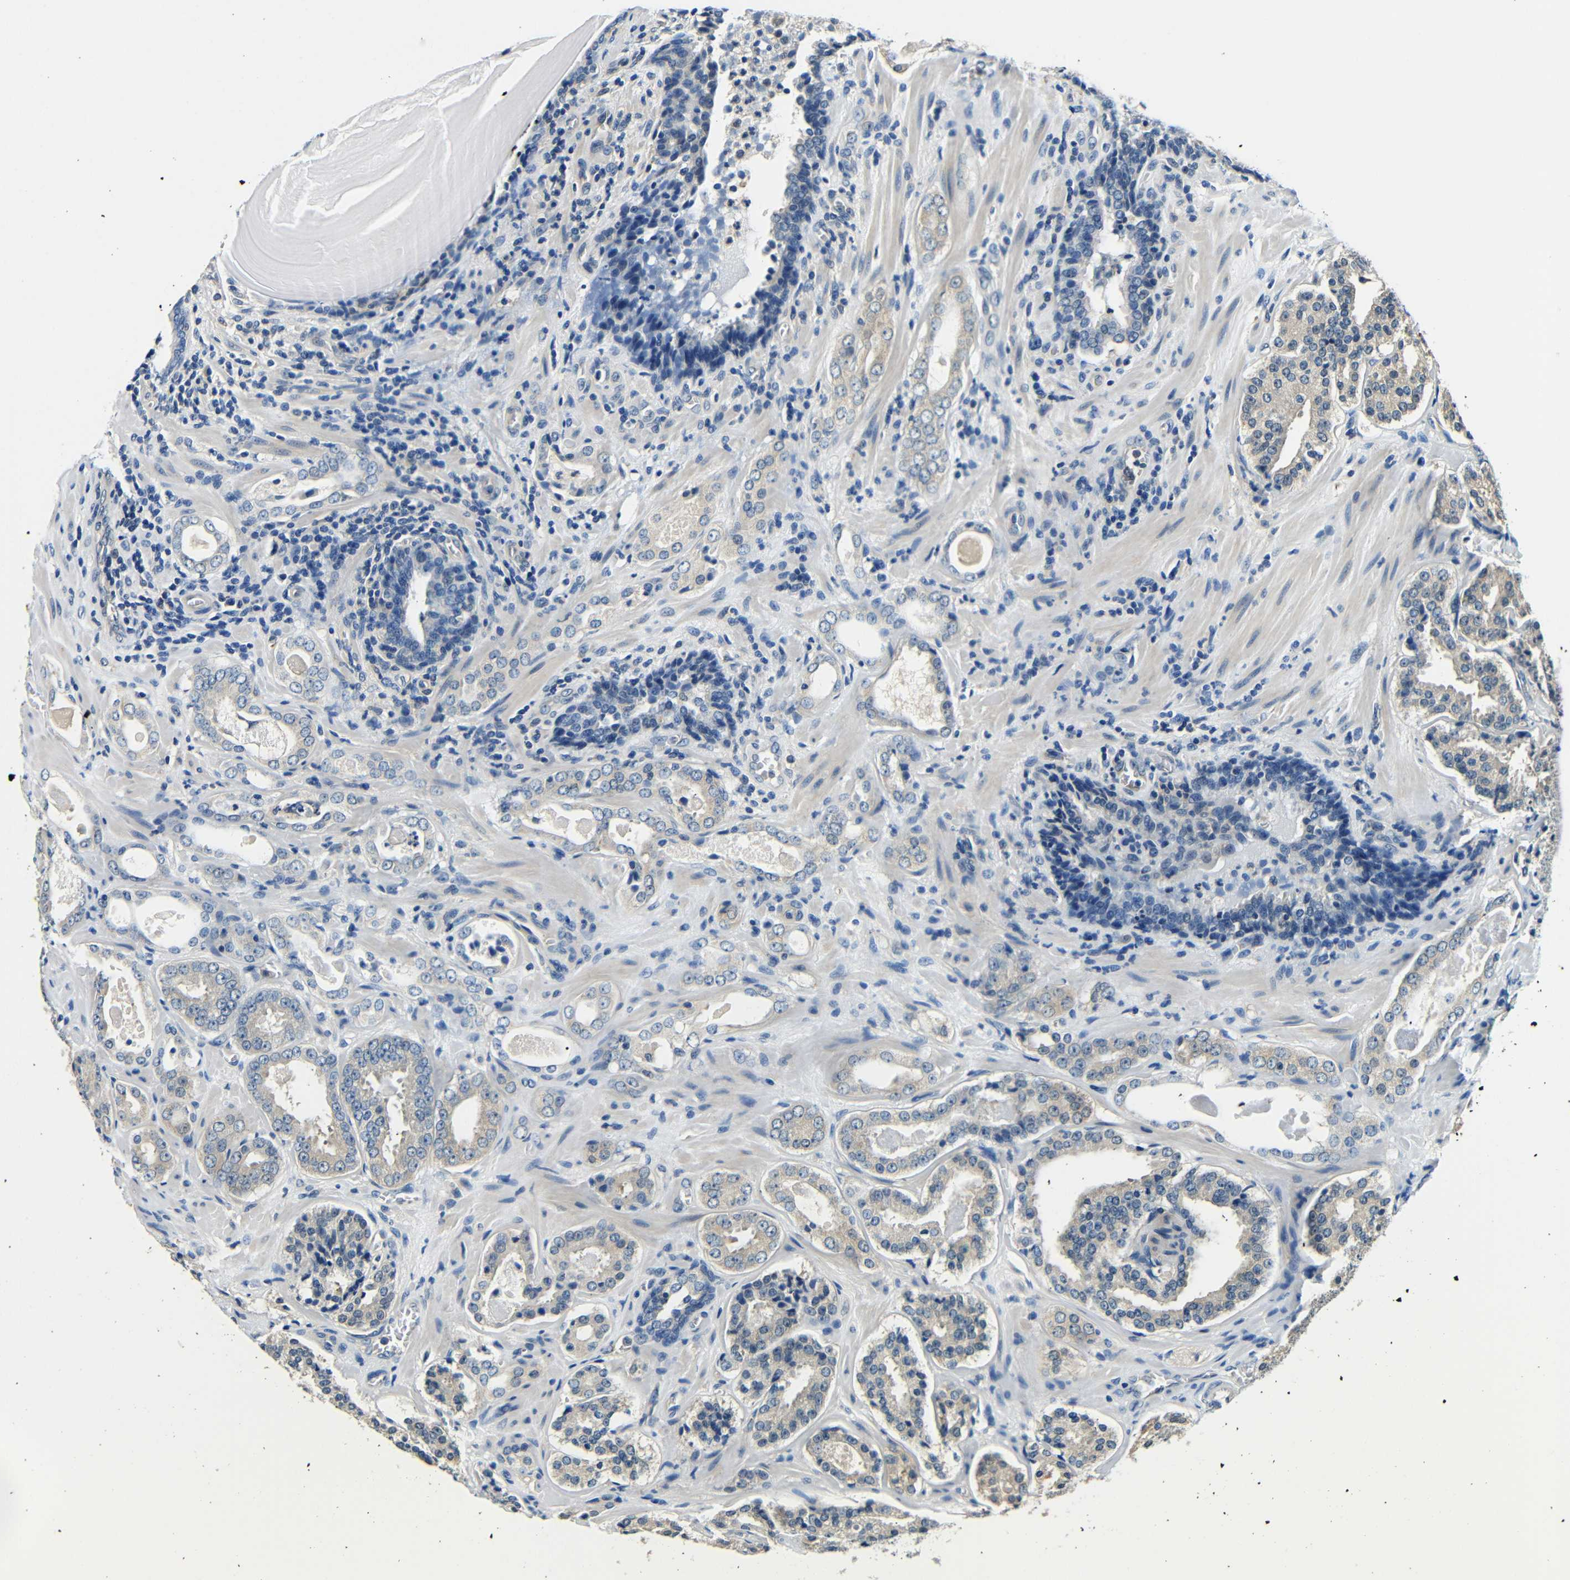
{"staining": {"intensity": "weak", "quantity": ">75%", "location": "cytoplasmic/membranous"}, "tissue": "prostate cancer", "cell_type": "Tumor cells", "image_type": "cancer", "snomed": [{"axis": "morphology", "description": "Adenocarcinoma, High grade"}, {"axis": "topography", "description": "Prostate"}], "caption": "Immunohistochemistry staining of high-grade adenocarcinoma (prostate), which reveals low levels of weak cytoplasmic/membranous positivity in approximately >75% of tumor cells indicating weak cytoplasmic/membranous protein positivity. The staining was performed using DAB (brown) for protein detection and nuclei were counterstained in hematoxylin (blue).", "gene": "ADAP1", "patient": {"sex": "male", "age": 60}}